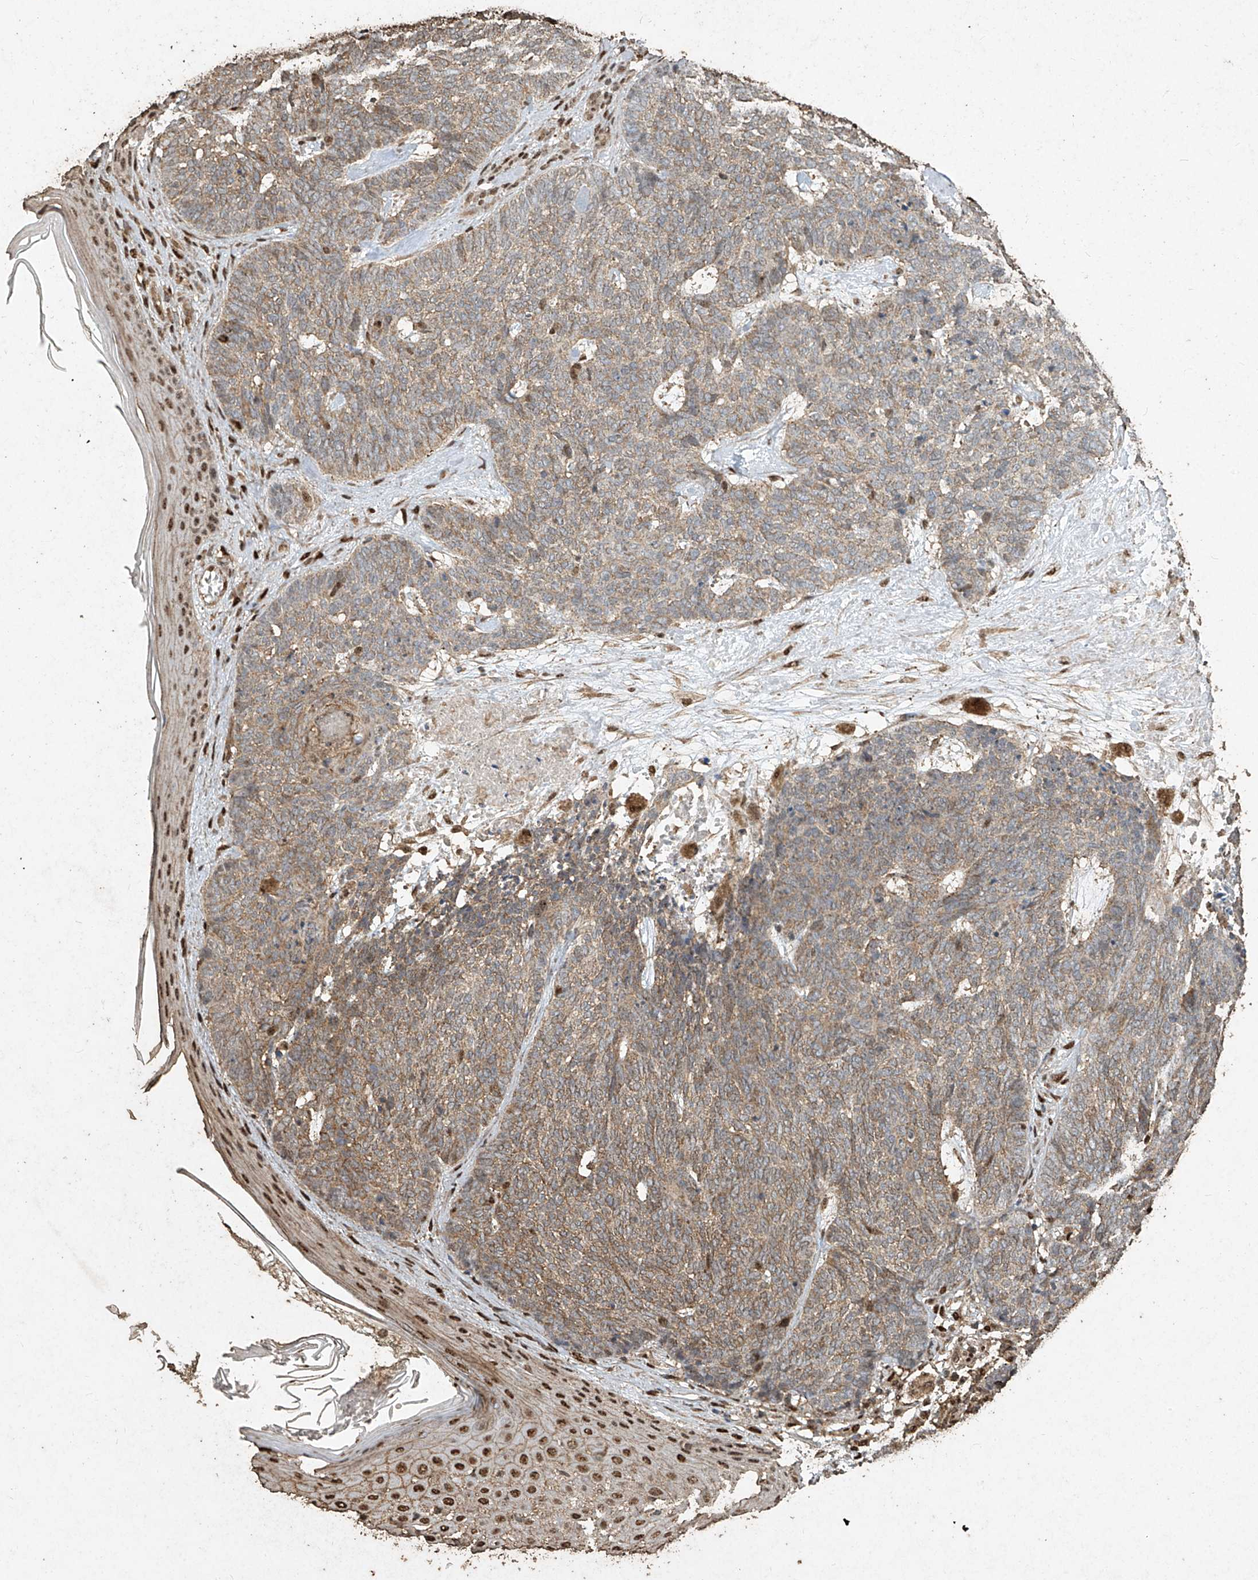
{"staining": {"intensity": "negative", "quantity": "none", "location": "none"}, "tissue": "skin cancer", "cell_type": "Tumor cells", "image_type": "cancer", "snomed": [{"axis": "morphology", "description": "Basal cell carcinoma"}, {"axis": "topography", "description": "Skin"}], "caption": "A histopathology image of human basal cell carcinoma (skin) is negative for staining in tumor cells. Nuclei are stained in blue.", "gene": "ERBB3", "patient": {"sex": "female", "age": 84}}